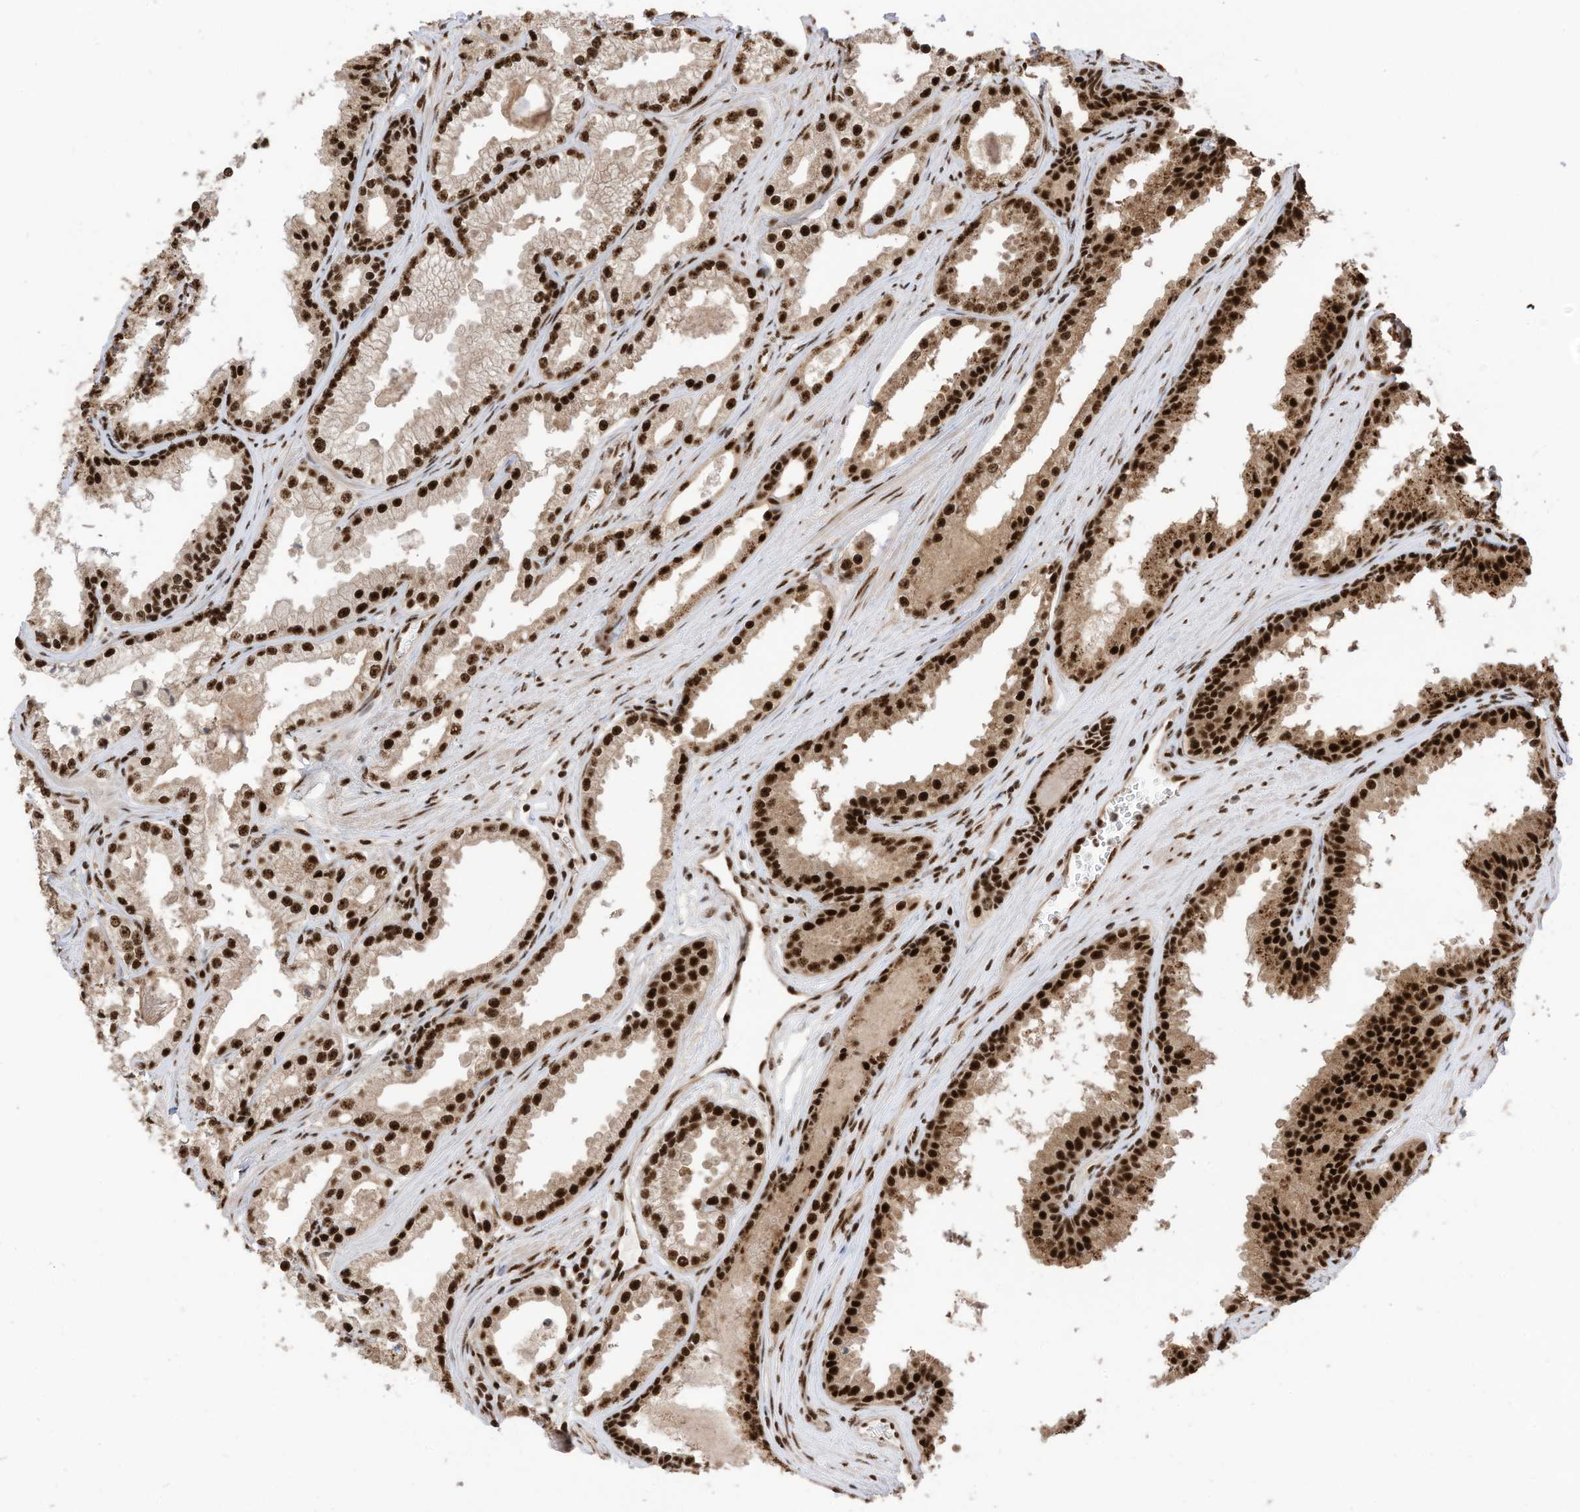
{"staining": {"intensity": "strong", "quantity": ">75%", "location": "nuclear"}, "tissue": "prostate cancer", "cell_type": "Tumor cells", "image_type": "cancer", "snomed": [{"axis": "morphology", "description": "Adenocarcinoma, High grade"}, {"axis": "topography", "description": "Prostate"}], "caption": "Protein expression analysis of human prostate cancer reveals strong nuclear expression in about >75% of tumor cells. (brown staining indicates protein expression, while blue staining denotes nuclei).", "gene": "SF3A3", "patient": {"sex": "male", "age": 68}}